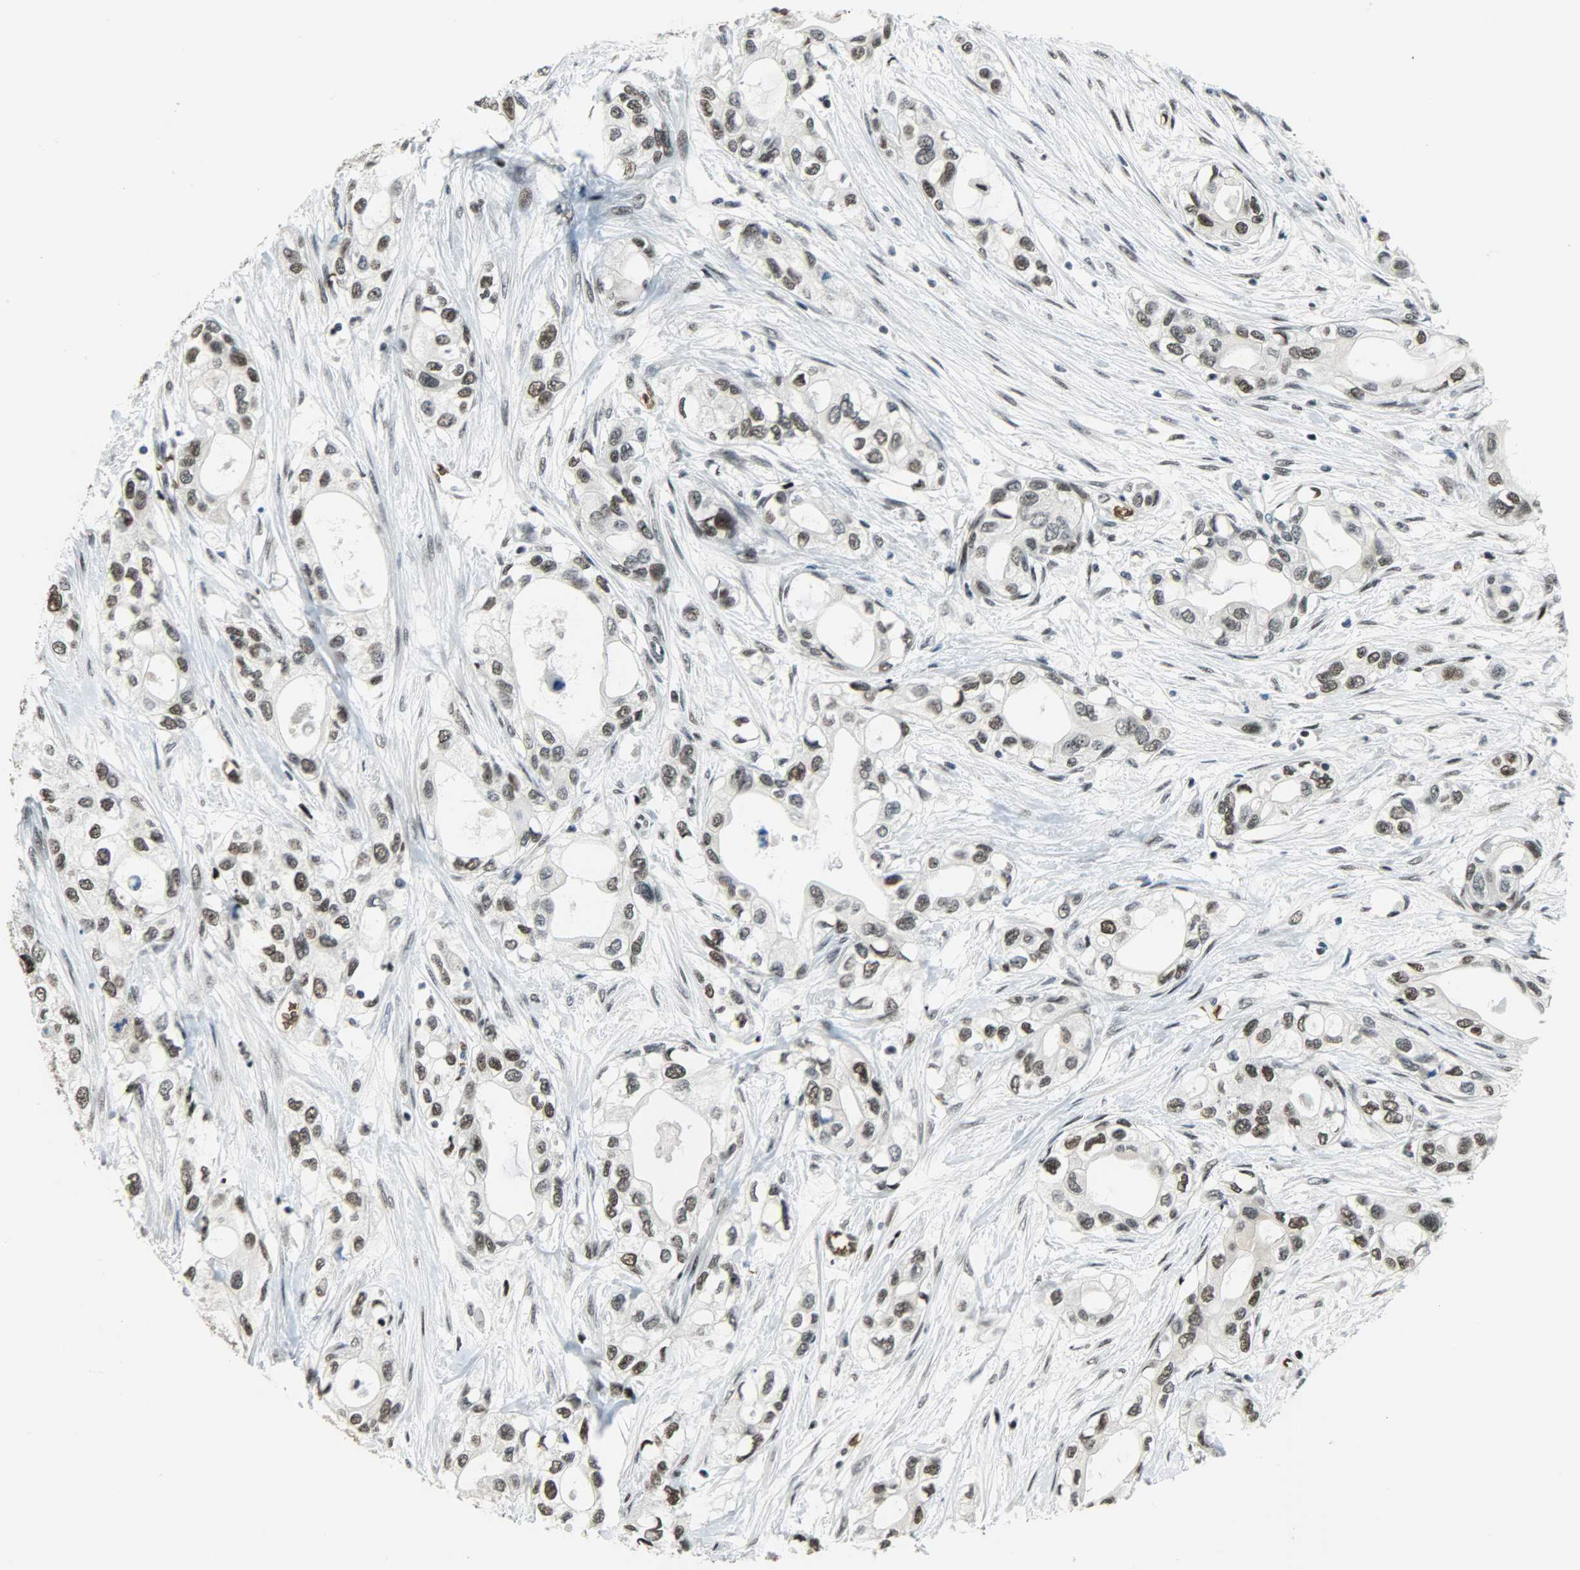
{"staining": {"intensity": "strong", "quantity": ">75%", "location": "nuclear"}, "tissue": "pancreatic cancer", "cell_type": "Tumor cells", "image_type": "cancer", "snomed": [{"axis": "morphology", "description": "Adenocarcinoma, NOS"}, {"axis": "topography", "description": "Pancreas"}], "caption": "This is a photomicrograph of IHC staining of pancreatic adenocarcinoma, which shows strong expression in the nuclear of tumor cells.", "gene": "SNAI1", "patient": {"sex": "female", "age": 70}}